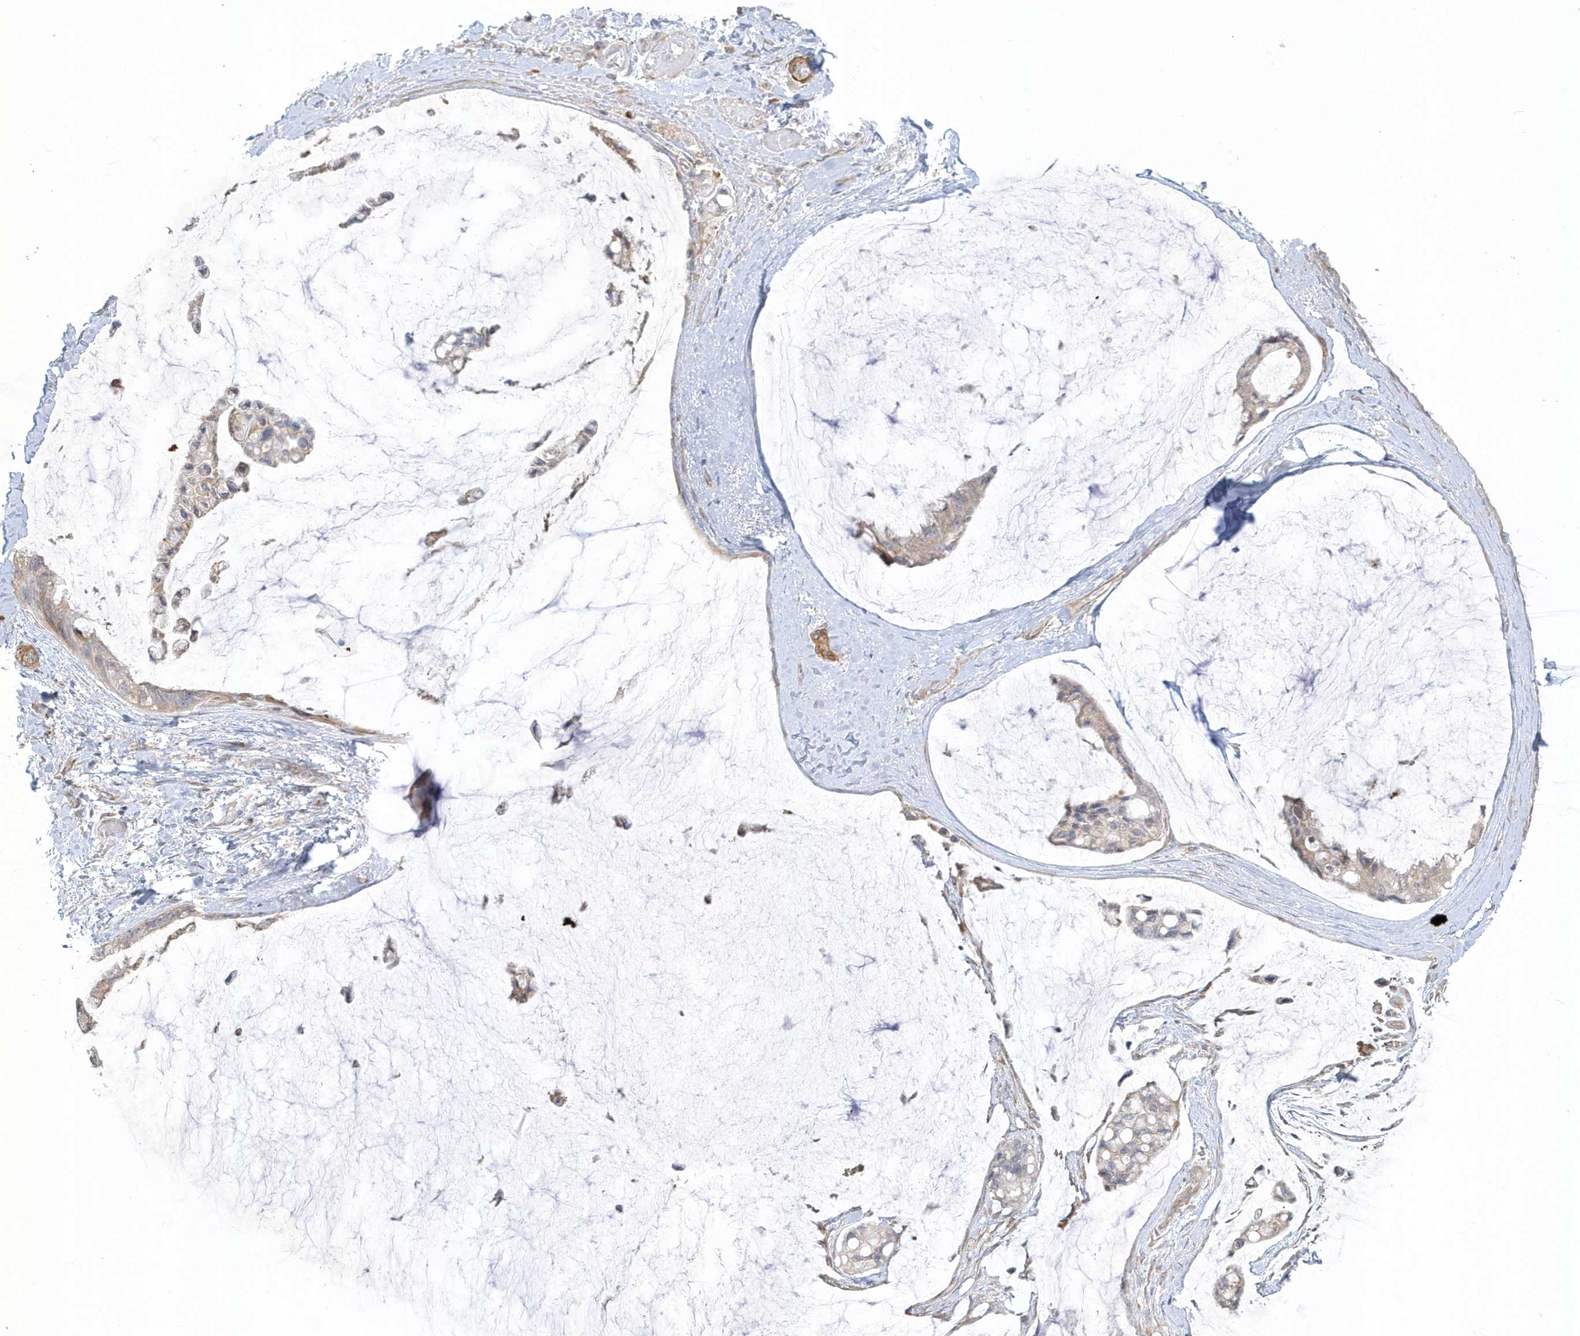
{"staining": {"intensity": "negative", "quantity": "none", "location": "none"}, "tissue": "ovarian cancer", "cell_type": "Tumor cells", "image_type": "cancer", "snomed": [{"axis": "morphology", "description": "Cystadenocarcinoma, mucinous, NOS"}, {"axis": "topography", "description": "Ovary"}], "caption": "Immunohistochemistry image of neoplastic tissue: human ovarian cancer (mucinous cystadenocarcinoma) stained with DAB reveals no significant protein positivity in tumor cells. (Brightfield microscopy of DAB immunohistochemistry (IHC) at high magnification).", "gene": "THADA", "patient": {"sex": "female", "age": 39}}